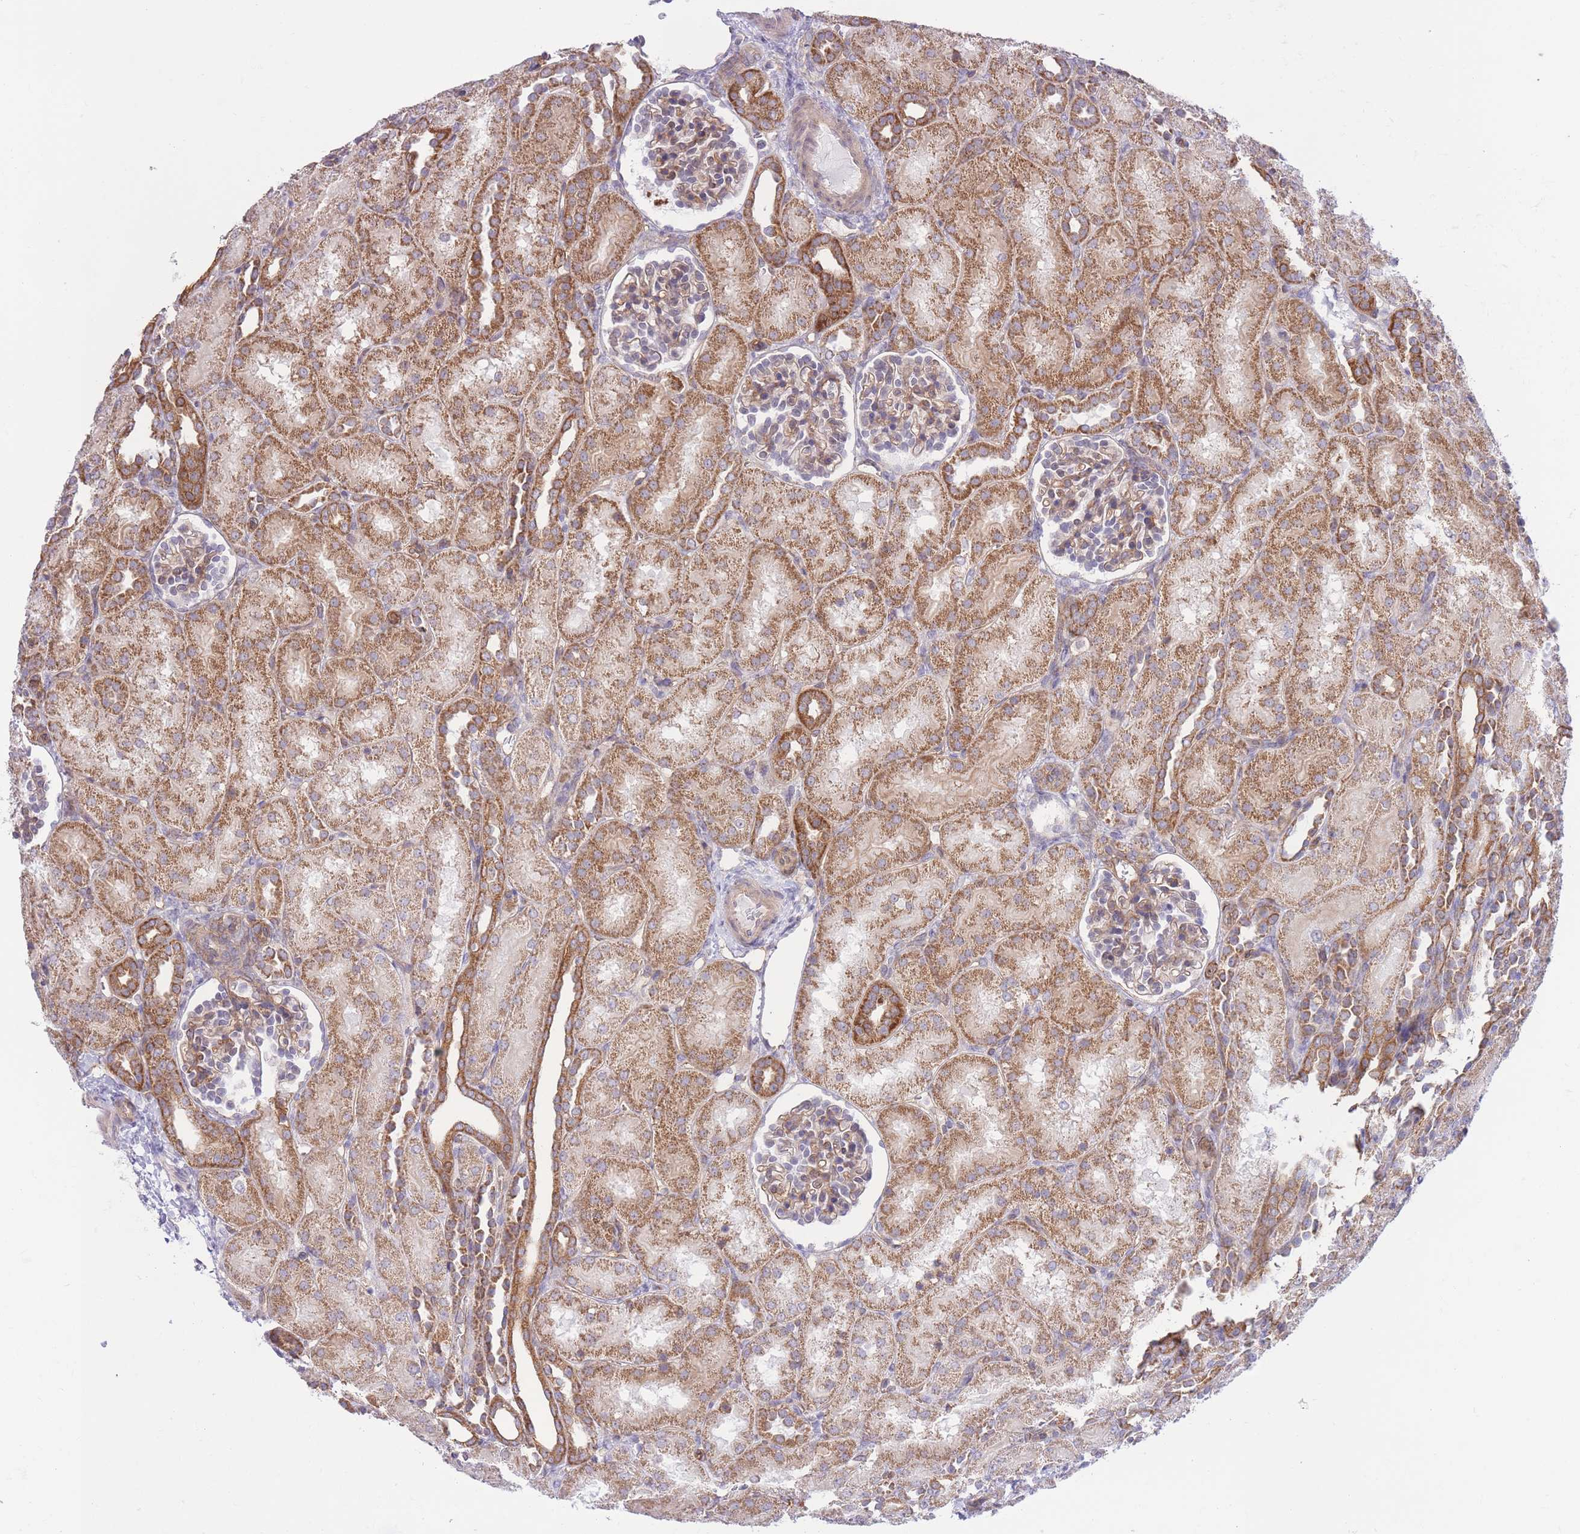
{"staining": {"intensity": "moderate", "quantity": "25%-75%", "location": "cytoplasmic/membranous"}, "tissue": "kidney", "cell_type": "Cells in glomeruli", "image_type": "normal", "snomed": [{"axis": "morphology", "description": "Normal tissue, NOS"}, {"axis": "topography", "description": "Kidney"}], "caption": "Immunohistochemistry micrograph of normal kidney: kidney stained using immunohistochemistry (IHC) reveals medium levels of moderate protein expression localized specifically in the cytoplasmic/membranous of cells in glomeruli, appearing as a cytoplasmic/membranous brown color.", "gene": "MRPS31", "patient": {"sex": "male", "age": 1}}